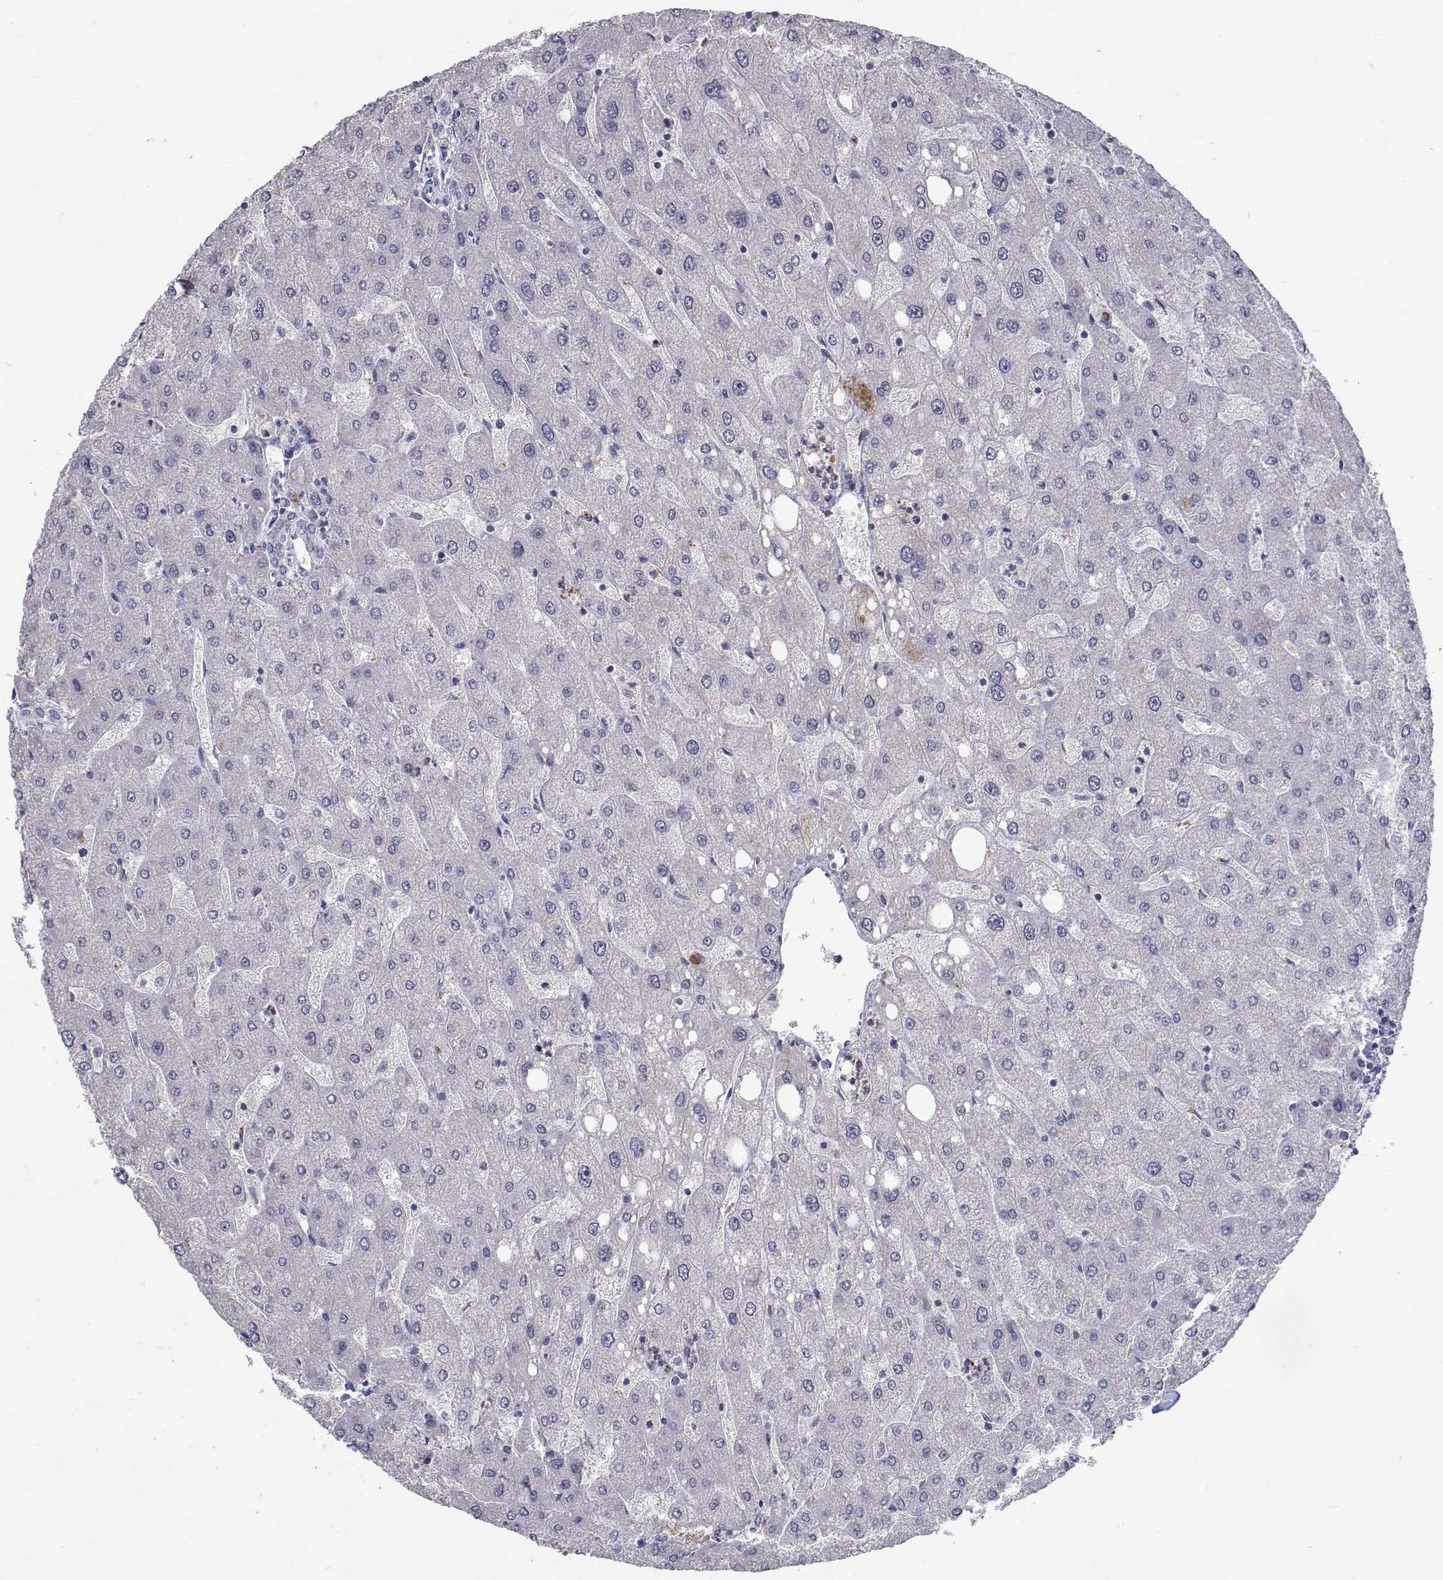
{"staining": {"intensity": "negative", "quantity": "none", "location": "none"}, "tissue": "liver", "cell_type": "Cholangiocytes", "image_type": "normal", "snomed": [{"axis": "morphology", "description": "Normal tissue, NOS"}, {"axis": "topography", "description": "Liver"}], "caption": "This is an immunohistochemistry photomicrograph of normal liver. There is no expression in cholangiocytes.", "gene": "RBPJL", "patient": {"sex": "male", "age": 67}}